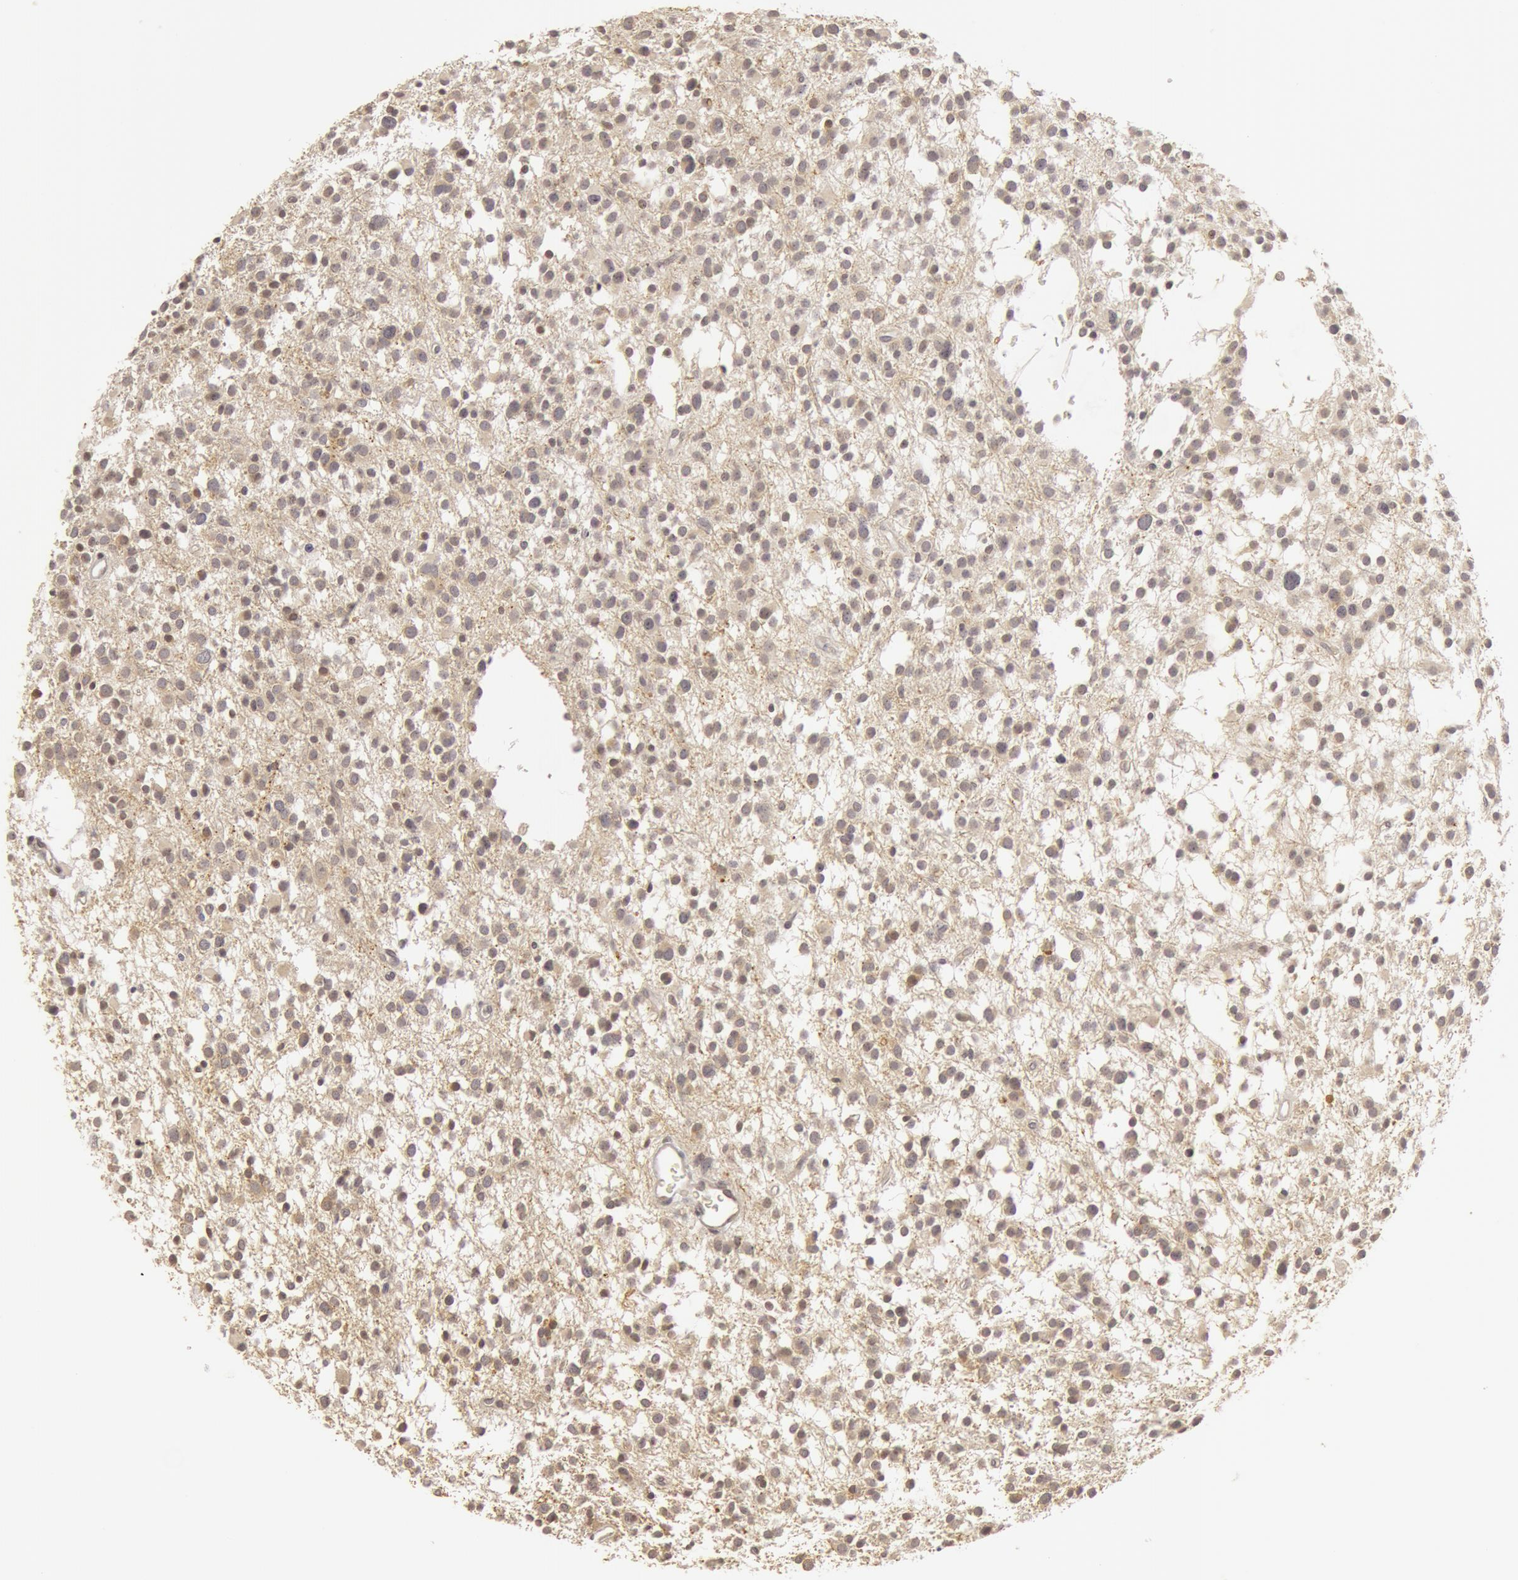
{"staining": {"intensity": "negative", "quantity": "none", "location": "none"}, "tissue": "glioma", "cell_type": "Tumor cells", "image_type": "cancer", "snomed": [{"axis": "morphology", "description": "Glioma, malignant, Low grade"}, {"axis": "topography", "description": "Brain"}], "caption": "IHC of glioma shows no staining in tumor cells.", "gene": "OASL", "patient": {"sex": "female", "age": 36}}